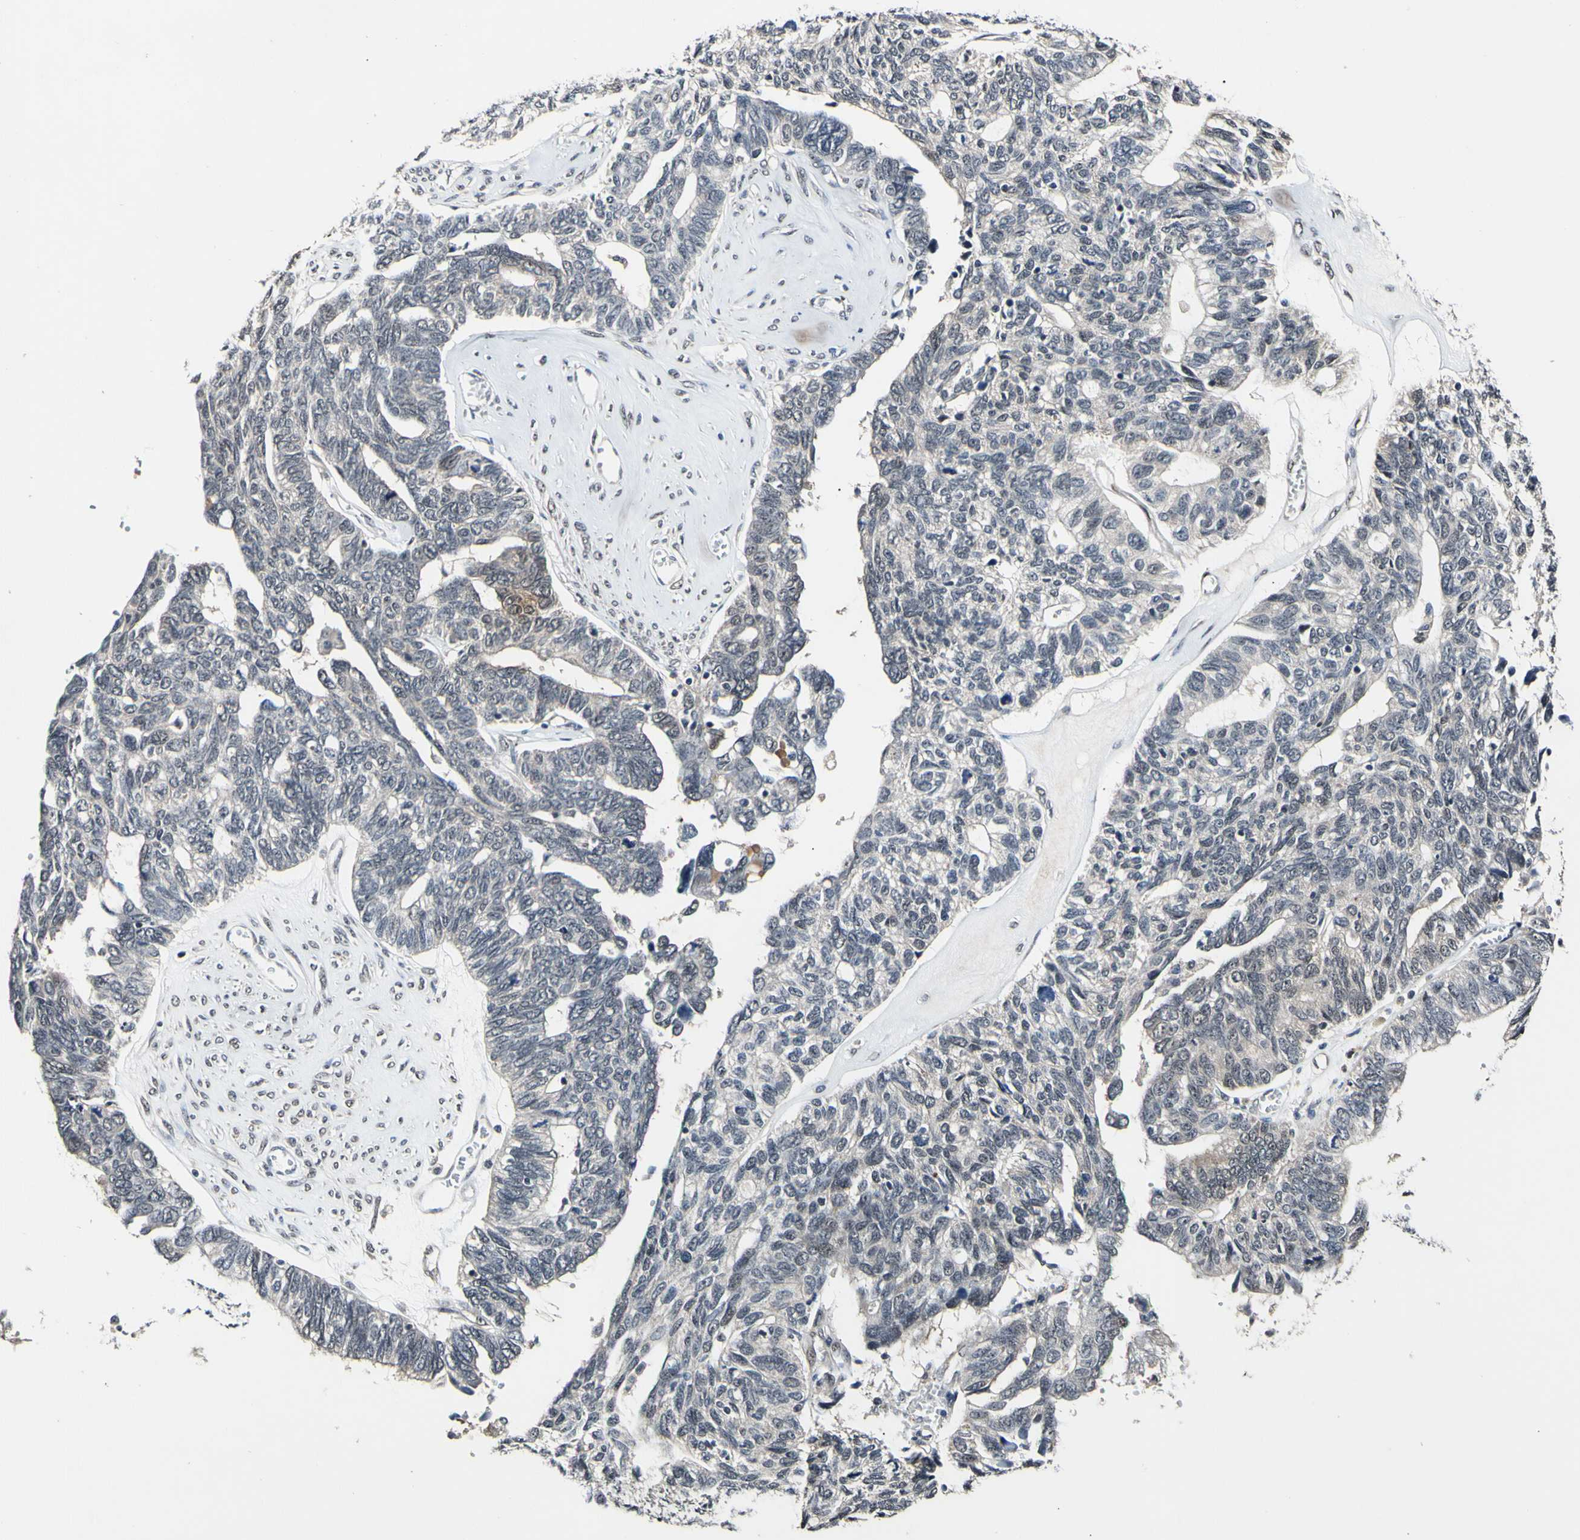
{"staining": {"intensity": "negative", "quantity": "none", "location": "none"}, "tissue": "ovarian cancer", "cell_type": "Tumor cells", "image_type": "cancer", "snomed": [{"axis": "morphology", "description": "Cystadenocarcinoma, serous, NOS"}, {"axis": "topography", "description": "Ovary"}], "caption": "Photomicrograph shows no protein positivity in tumor cells of ovarian cancer (serous cystadenocarcinoma) tissue. (Stains: DAB immunohistochemistry (IHC) with hematoxylin counter stain, Microscopy: brightfield microscopy at high magnification).", "gene": "PSMD10", "patient": {"sex": "female", "age": 79}}